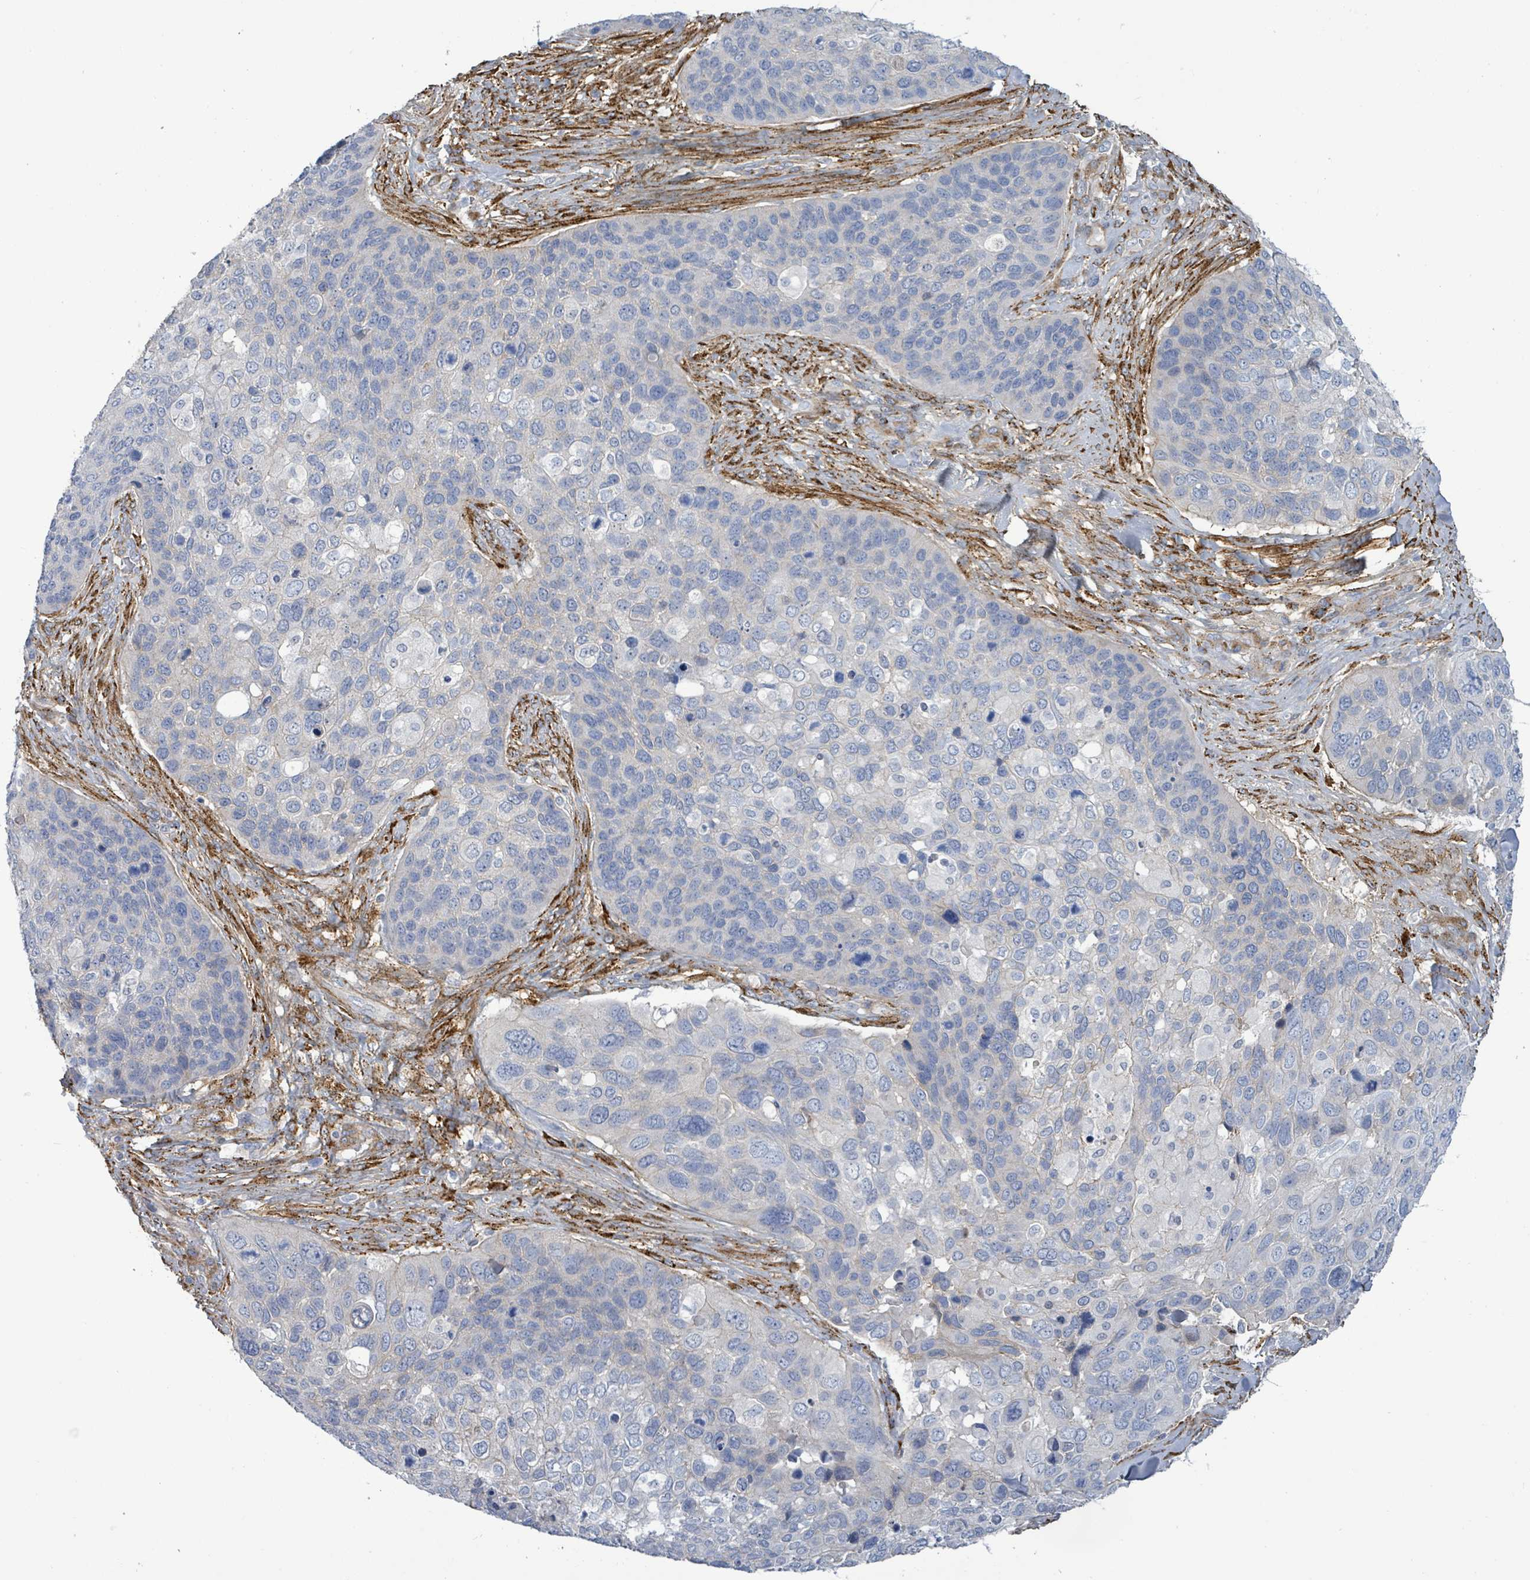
{"staining": {"intensity": "negative", "quantity": "none", "location": "none"}, "tissue": "skin cancer", "cell_type": "Tumor cells", "image_type": "cancer", "snomed": [{"axis": "morphology", "description": "Basal cell carcinoma"}, {"axis": "topography", "description": "Skin"}], "caption": "Skin cancer (basal cell carcinoma) was stained to show a protein in brown. There is no significant staining in tumor cells.", "gene": "DMRTC1B", "patient": {"sex": "female", "age": 74}}